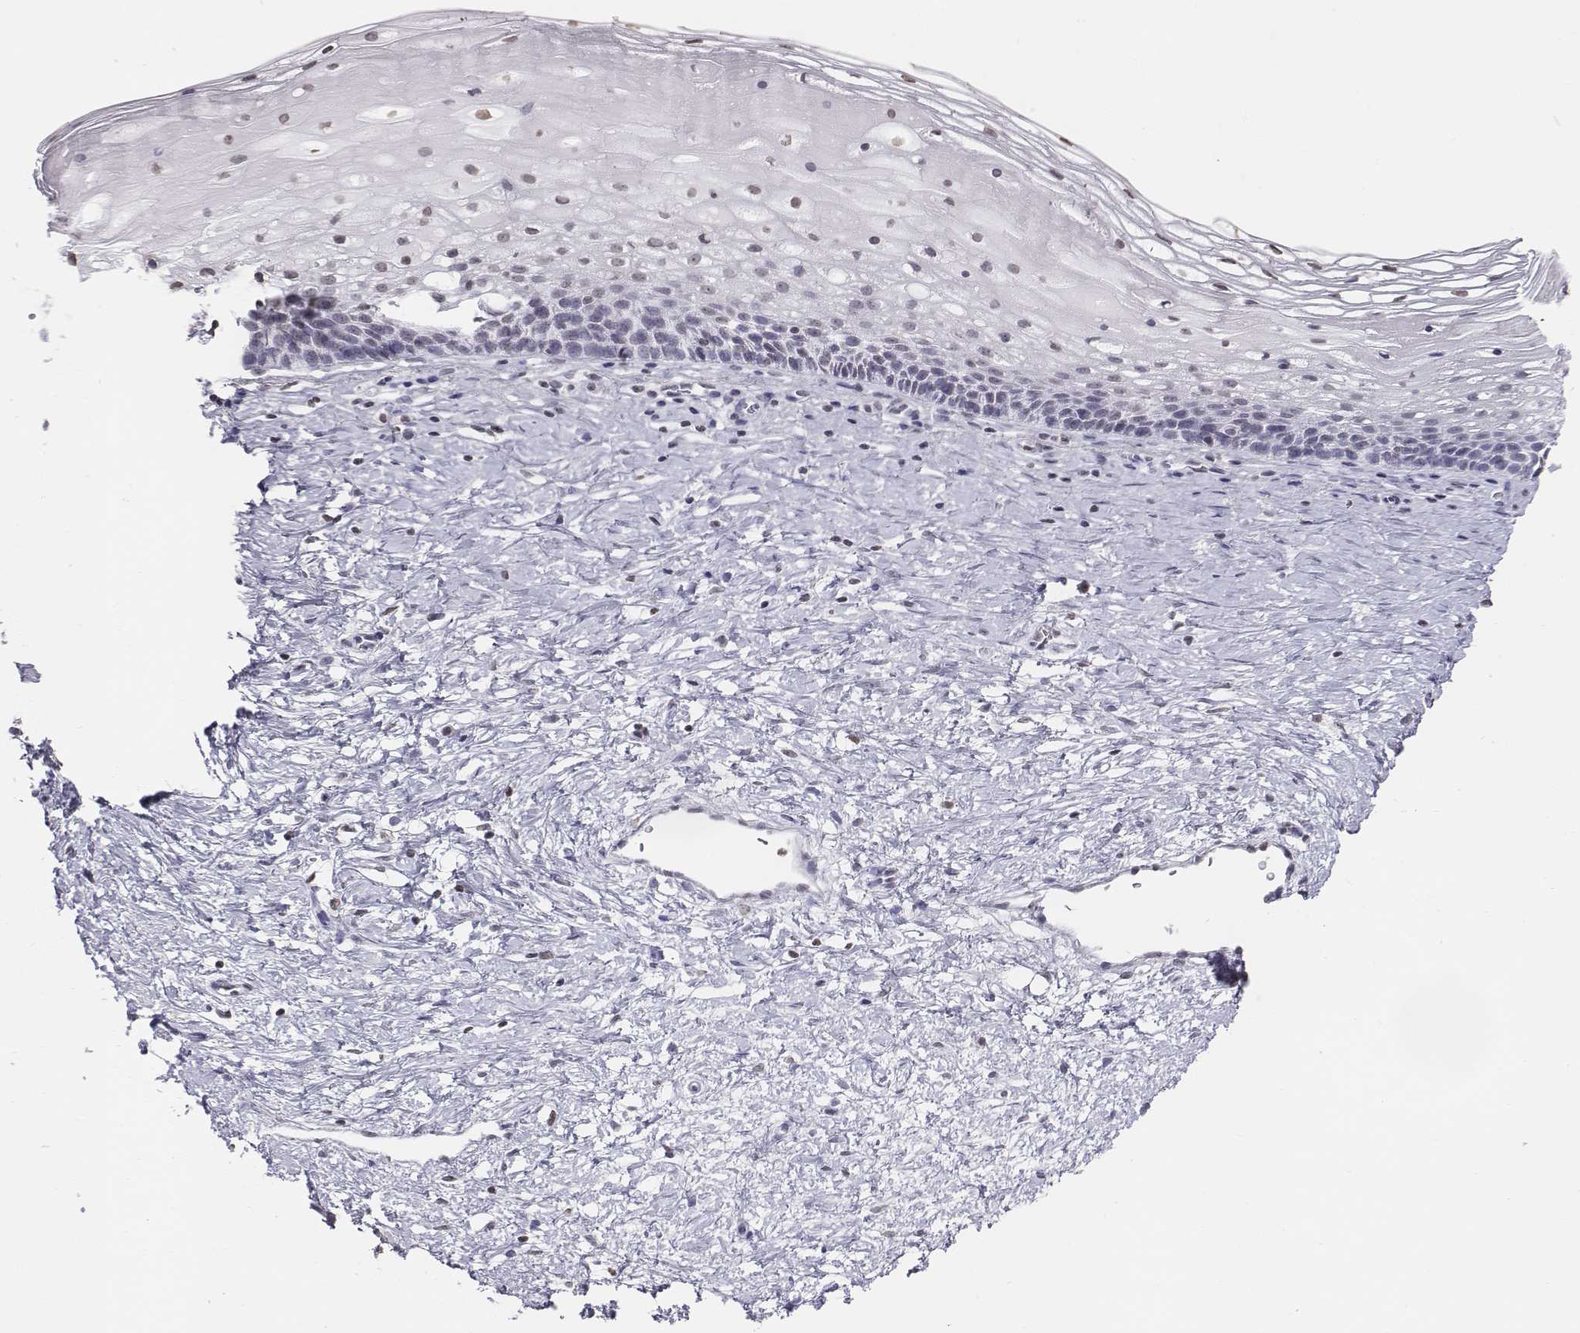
{"staining": {"intensity": "negative", "quantity": "none", "location": "none"}, "tissue": "cervix", "cell_type": "Glandular cells", "image_type": "normal", "snomed": [{"axis": "morphology", "description": "Normal tissue, NOS"}, {"axis": "topography", "description": "Cervix"}], "caption": "Immunohistochemical staining of benign human cervix reveals no significant expression in glandular cells.", "gene": "BARHL1", "patient": {"sex": "female", "age": 34}}